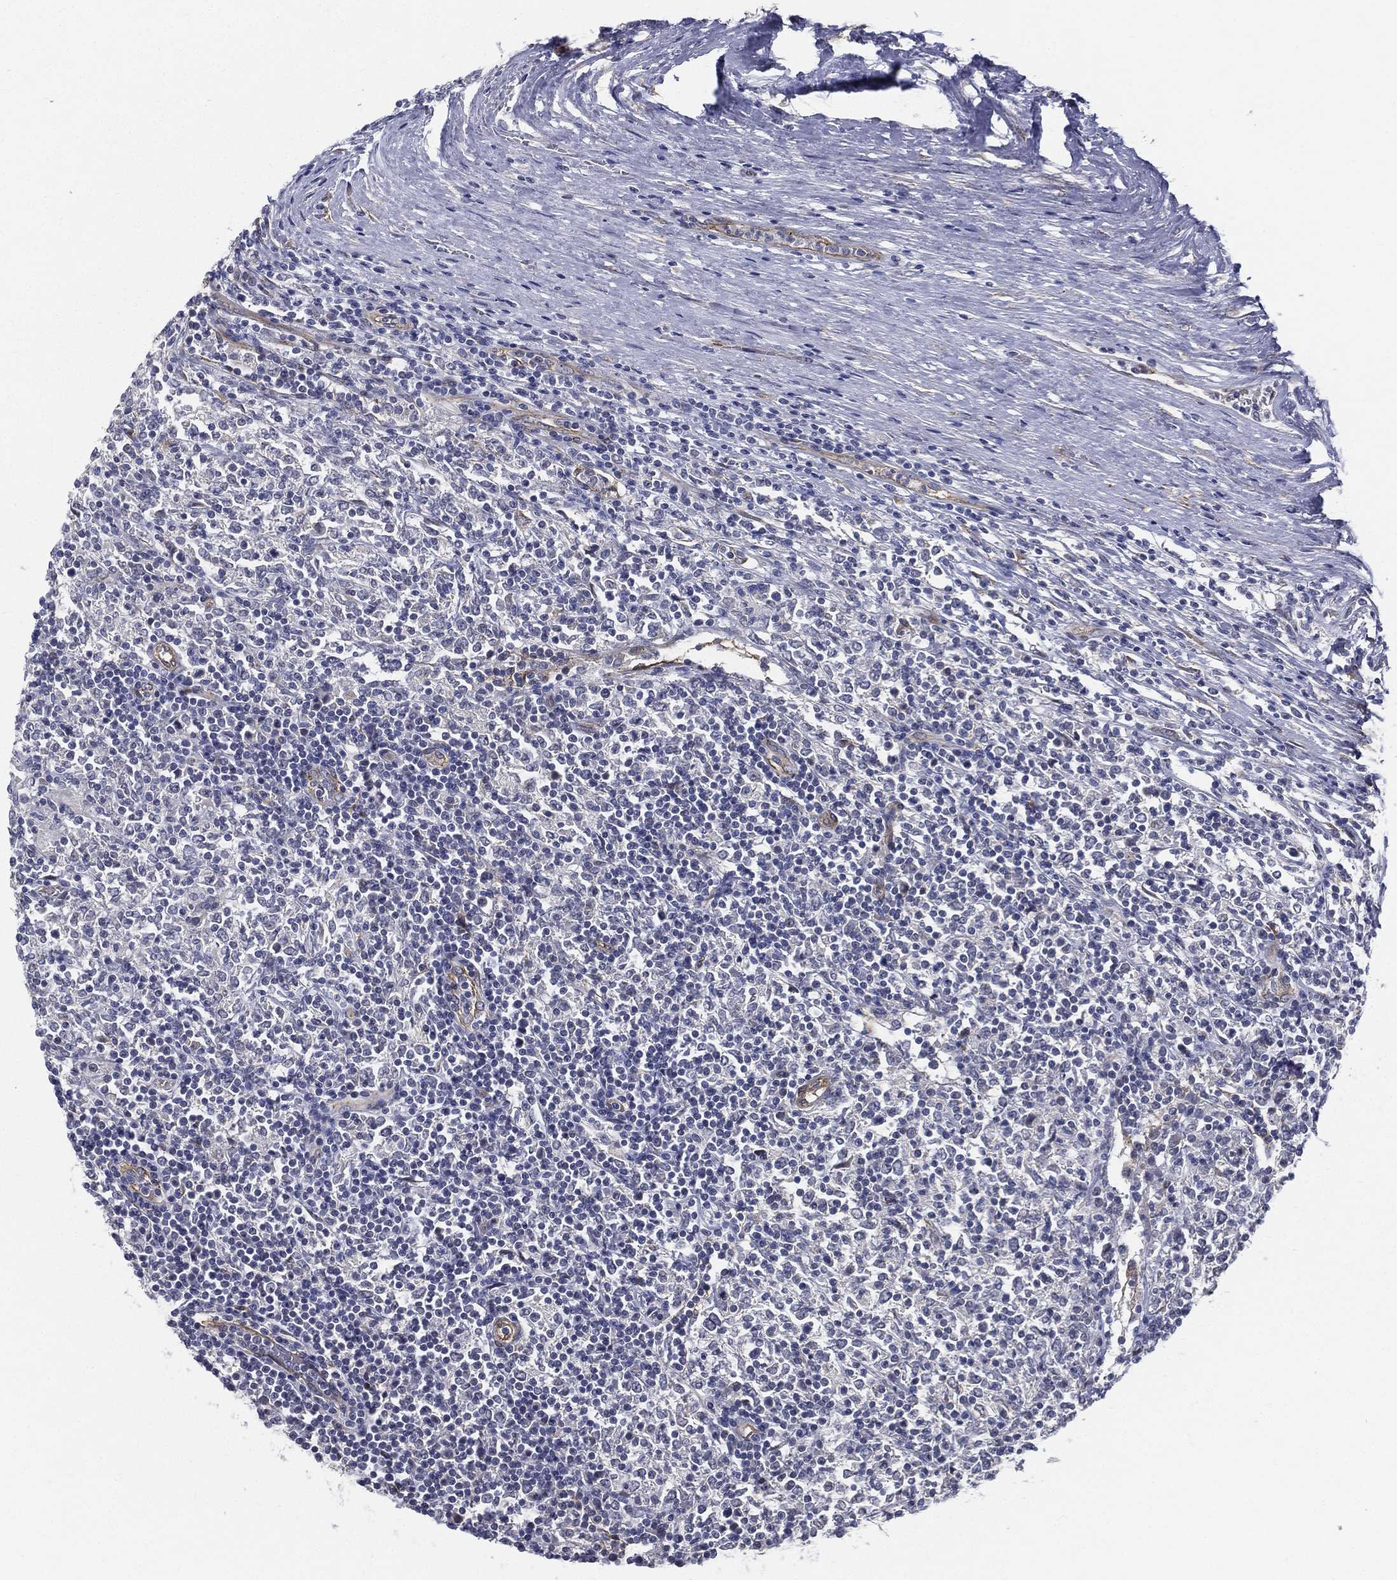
{"staining": {"intensity": "negative", "quantity": "none", "location": "none"}, "tissue": "lymphoma", "cell_type": "Tumor cells", "image_type": "cancer", "snomed": [{"axis": "morphology", "description": "Malignant lymphoma, non-Hodgkin's type, High grade"}, {"axis": "topography", "description": "Lymph node"}], "caption": "Immunohistochemical staining of high-grade malignant lymphoma, non-Hodgkin's type shows no significant staining in tumor cells. (Immunohistochemistry, brightfield microscopy, high magnification).", "gene": "LRRC56", "patient": {"sex": "female", "age": 84}}